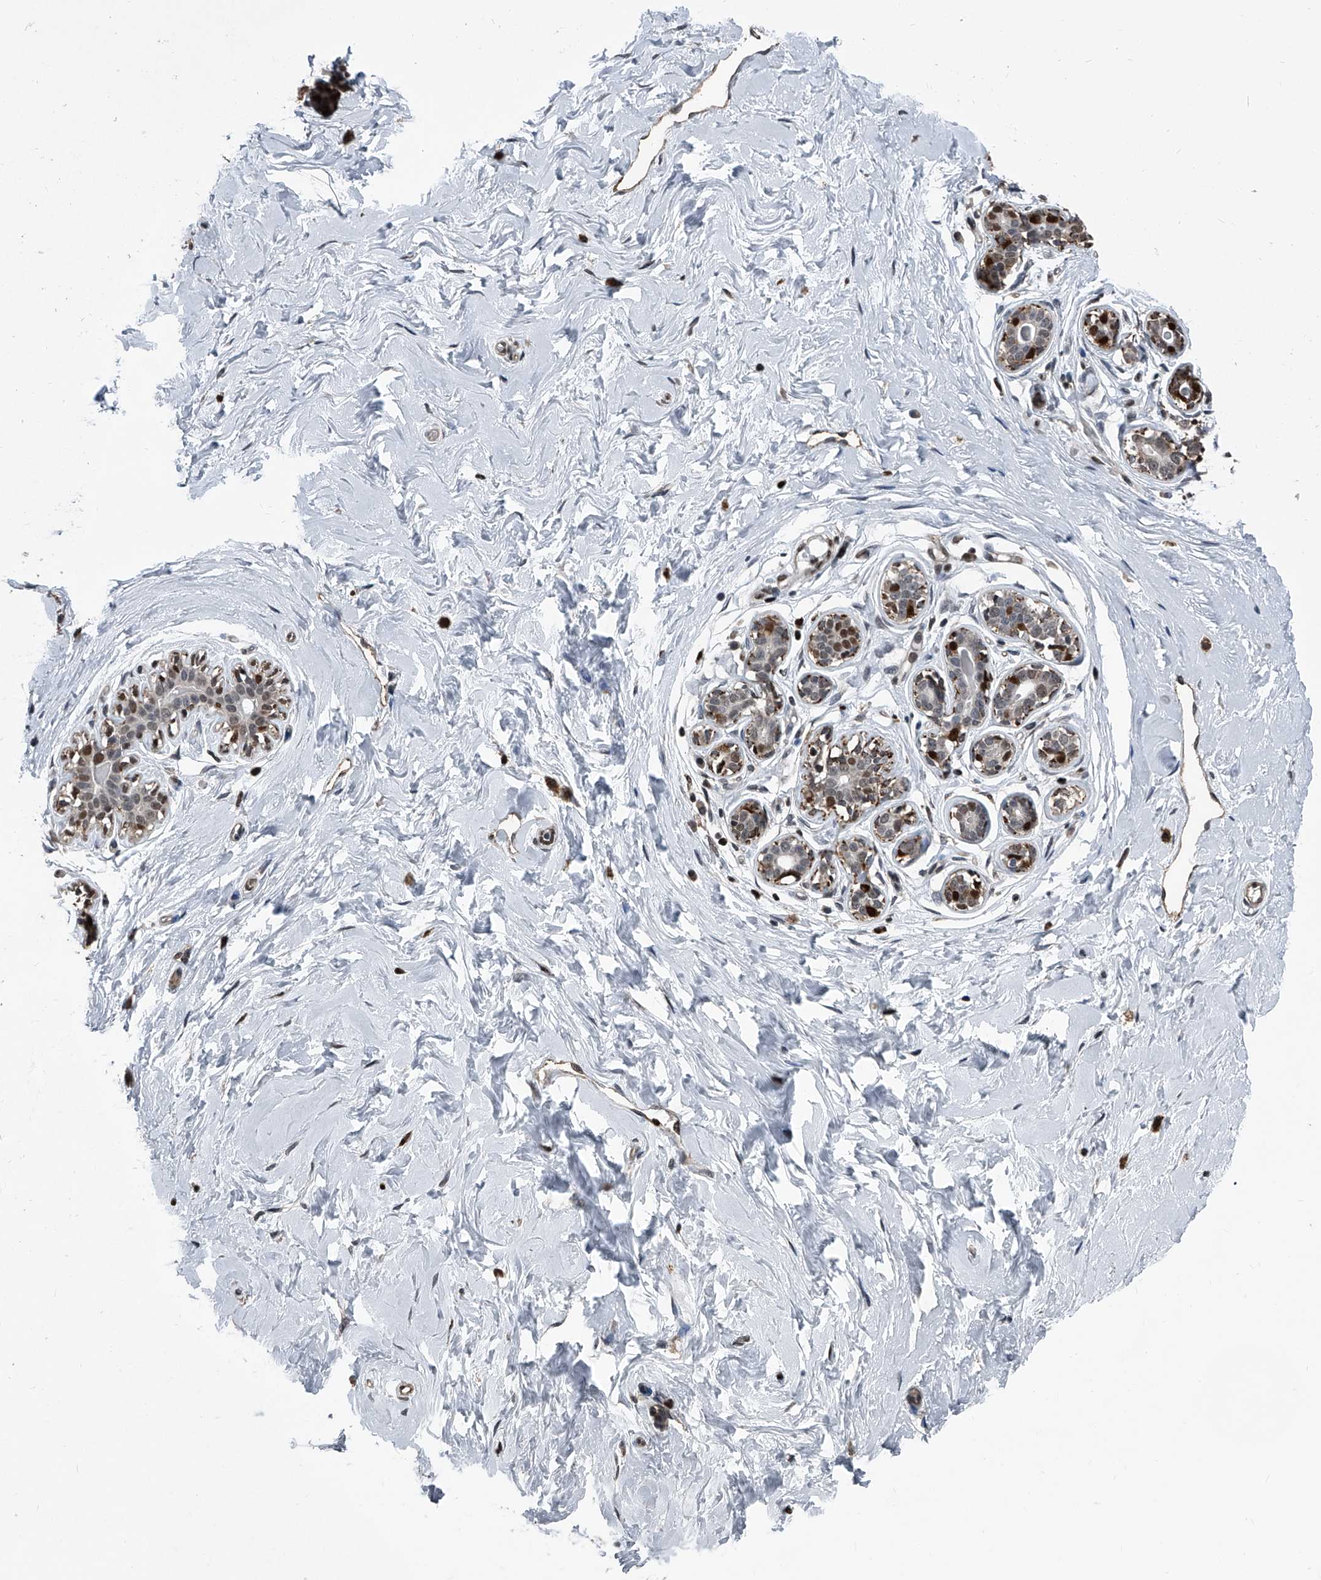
{"staining": {"intensity": "moderate", "quantity": ">75%", "location": "nuclear"}, "tissue": "breast", "cell_type": "Adipocytes", "image_type": "normal", "snomed": [{"axis": "morphology", "description": "Normal tissue, NOS"}, {"axis": "morphology", "description": "Adenoma, NOS"}, {"axis": "topography", "description": "Breast"}], "caption": "Immunohistochemical staining of benign human breast reveals >75% levels of moderate nuclear protein expression in about >75% of adipocytes.", "gene": "FKBP5", "patient": {"sex": "female", "age": 23}}